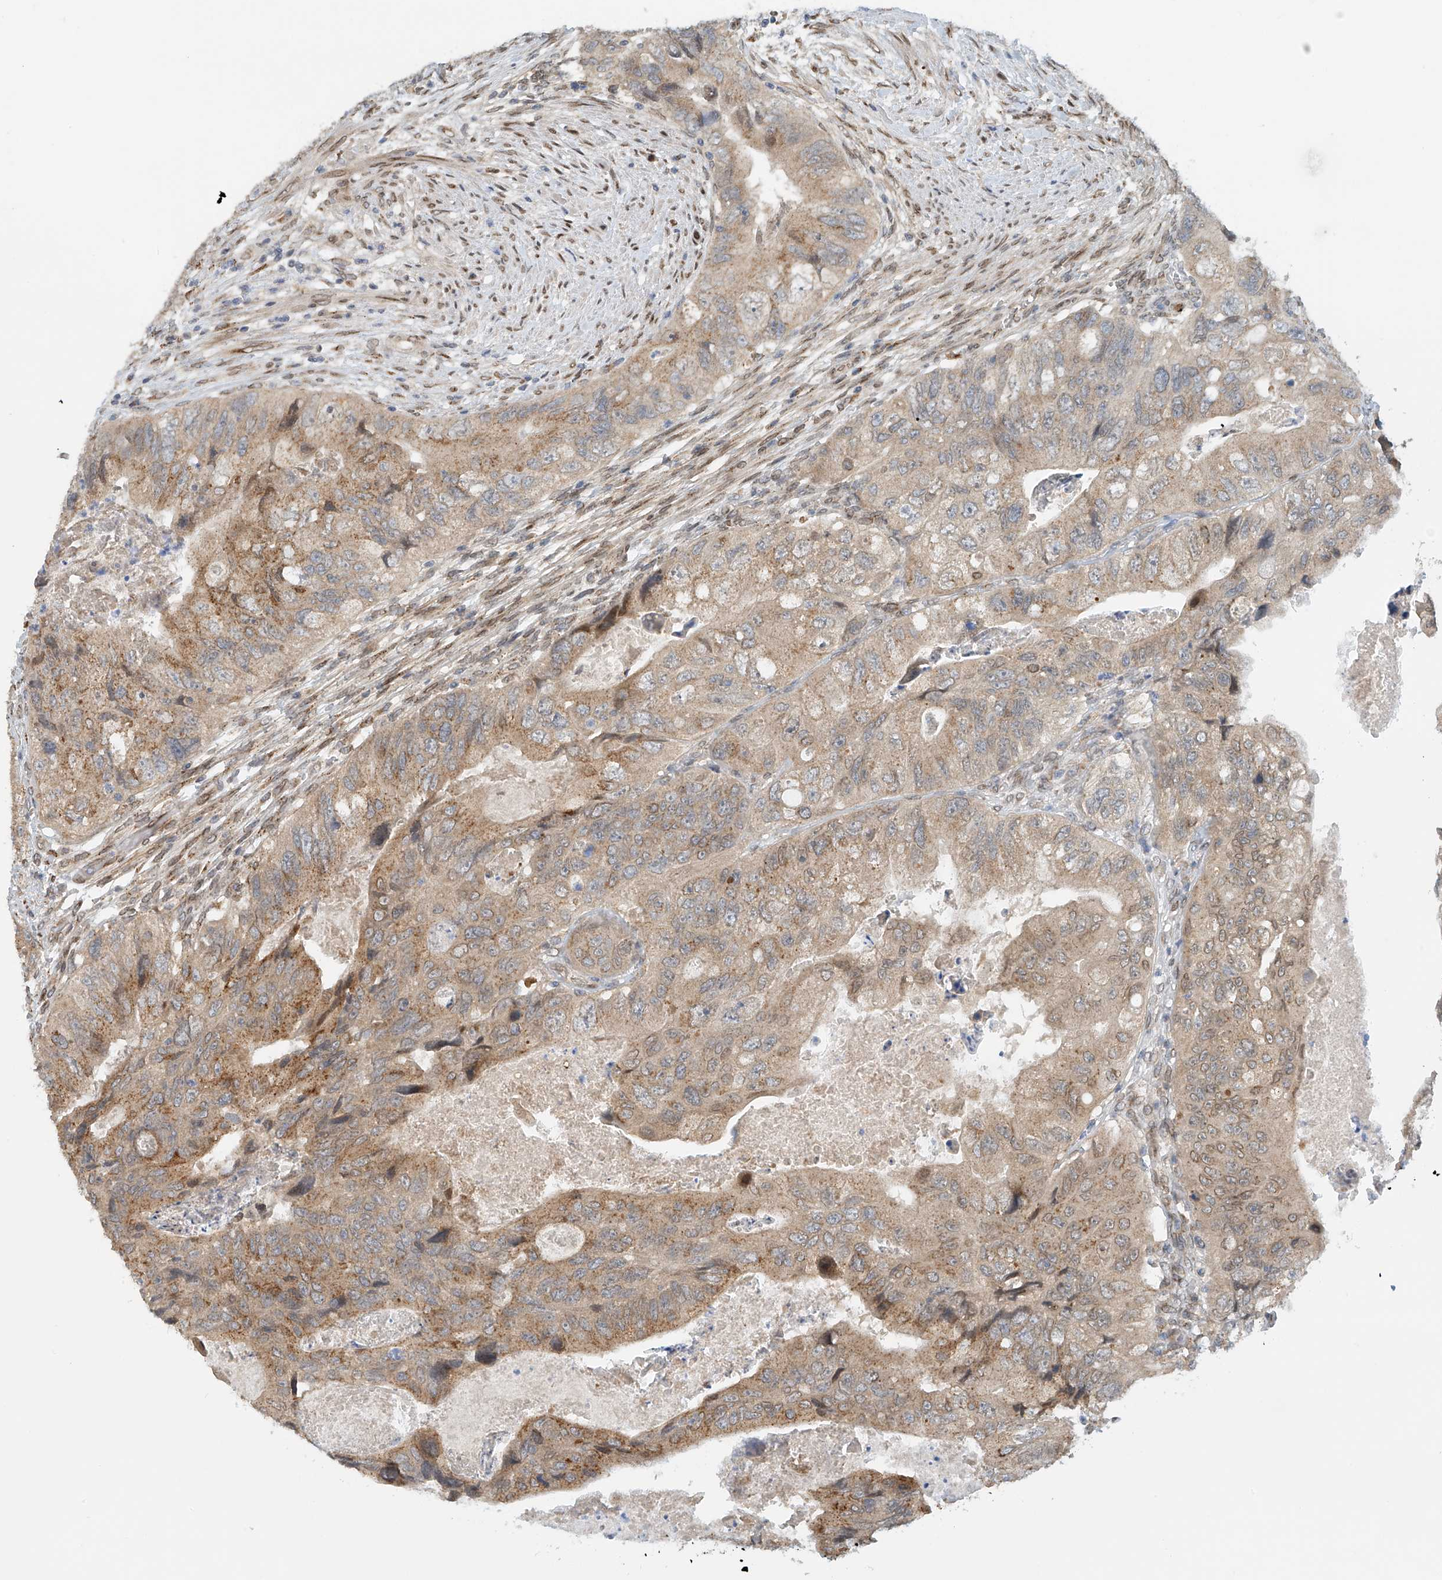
{"staining": {"intensity": "moderate", "quantity": ">75%", "location": "cytoplasmic/membranous,nuclear"}, "tissue": "colorectal cancer", "cell_type": "Tumor cells", "image_type": "cancer", "snomed": [{"axis": "morphology", "description": "Adenocarcinoma, NOS"}, {"axis": "topography", "description": "Rectum"}], "caption": "Immunohistochemical staining of human adenocarcinoma (colorectal) exhibits moderate cytoplasmic/membranous and nuclear protein expression in about >75% of tumor cells.", "gene": "STARD9", "patient": {"sex": "male", "age": 63}}